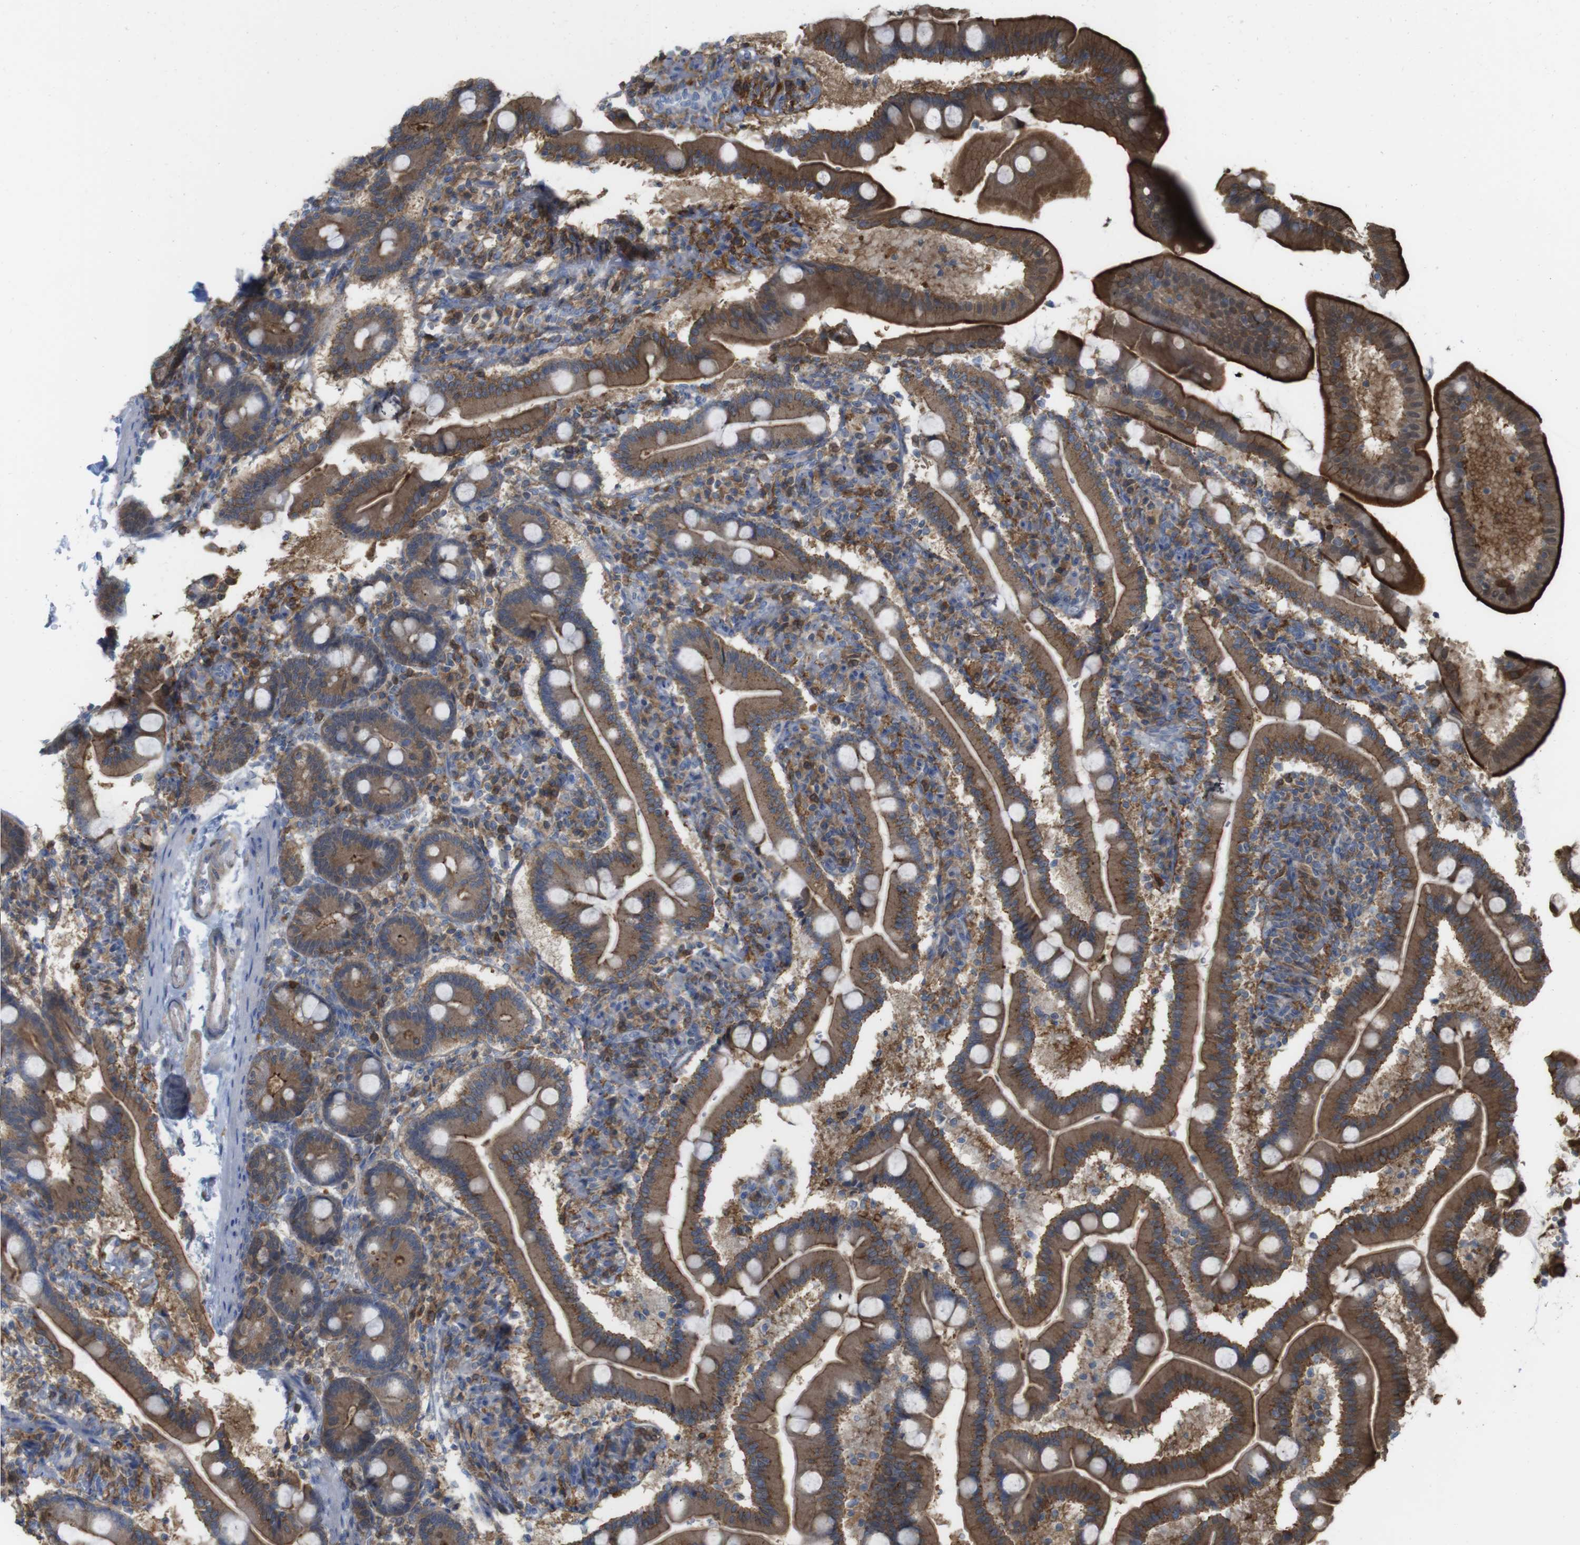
{"staining": {"intensity": "moderate", "quantity": ">75%", "location": "cytoplasmic/membranous"}, "tissue": "duodenum", "cell_type": "Glandular cells", "image_type": "normal", "snomed": [{"axis": "morphology", "description": "Normal tissue, NOS"}, {"axis": "topography", "description": "Duodenum"}], "caption": "Duodenum stained with immunohistochemistry (IHC) reveals moderate cytoplasmic/membranous staining in approximately >75% of glandular cells.", "gene": "PRKCD", "patient": {"sex": "male", "age": 54}}